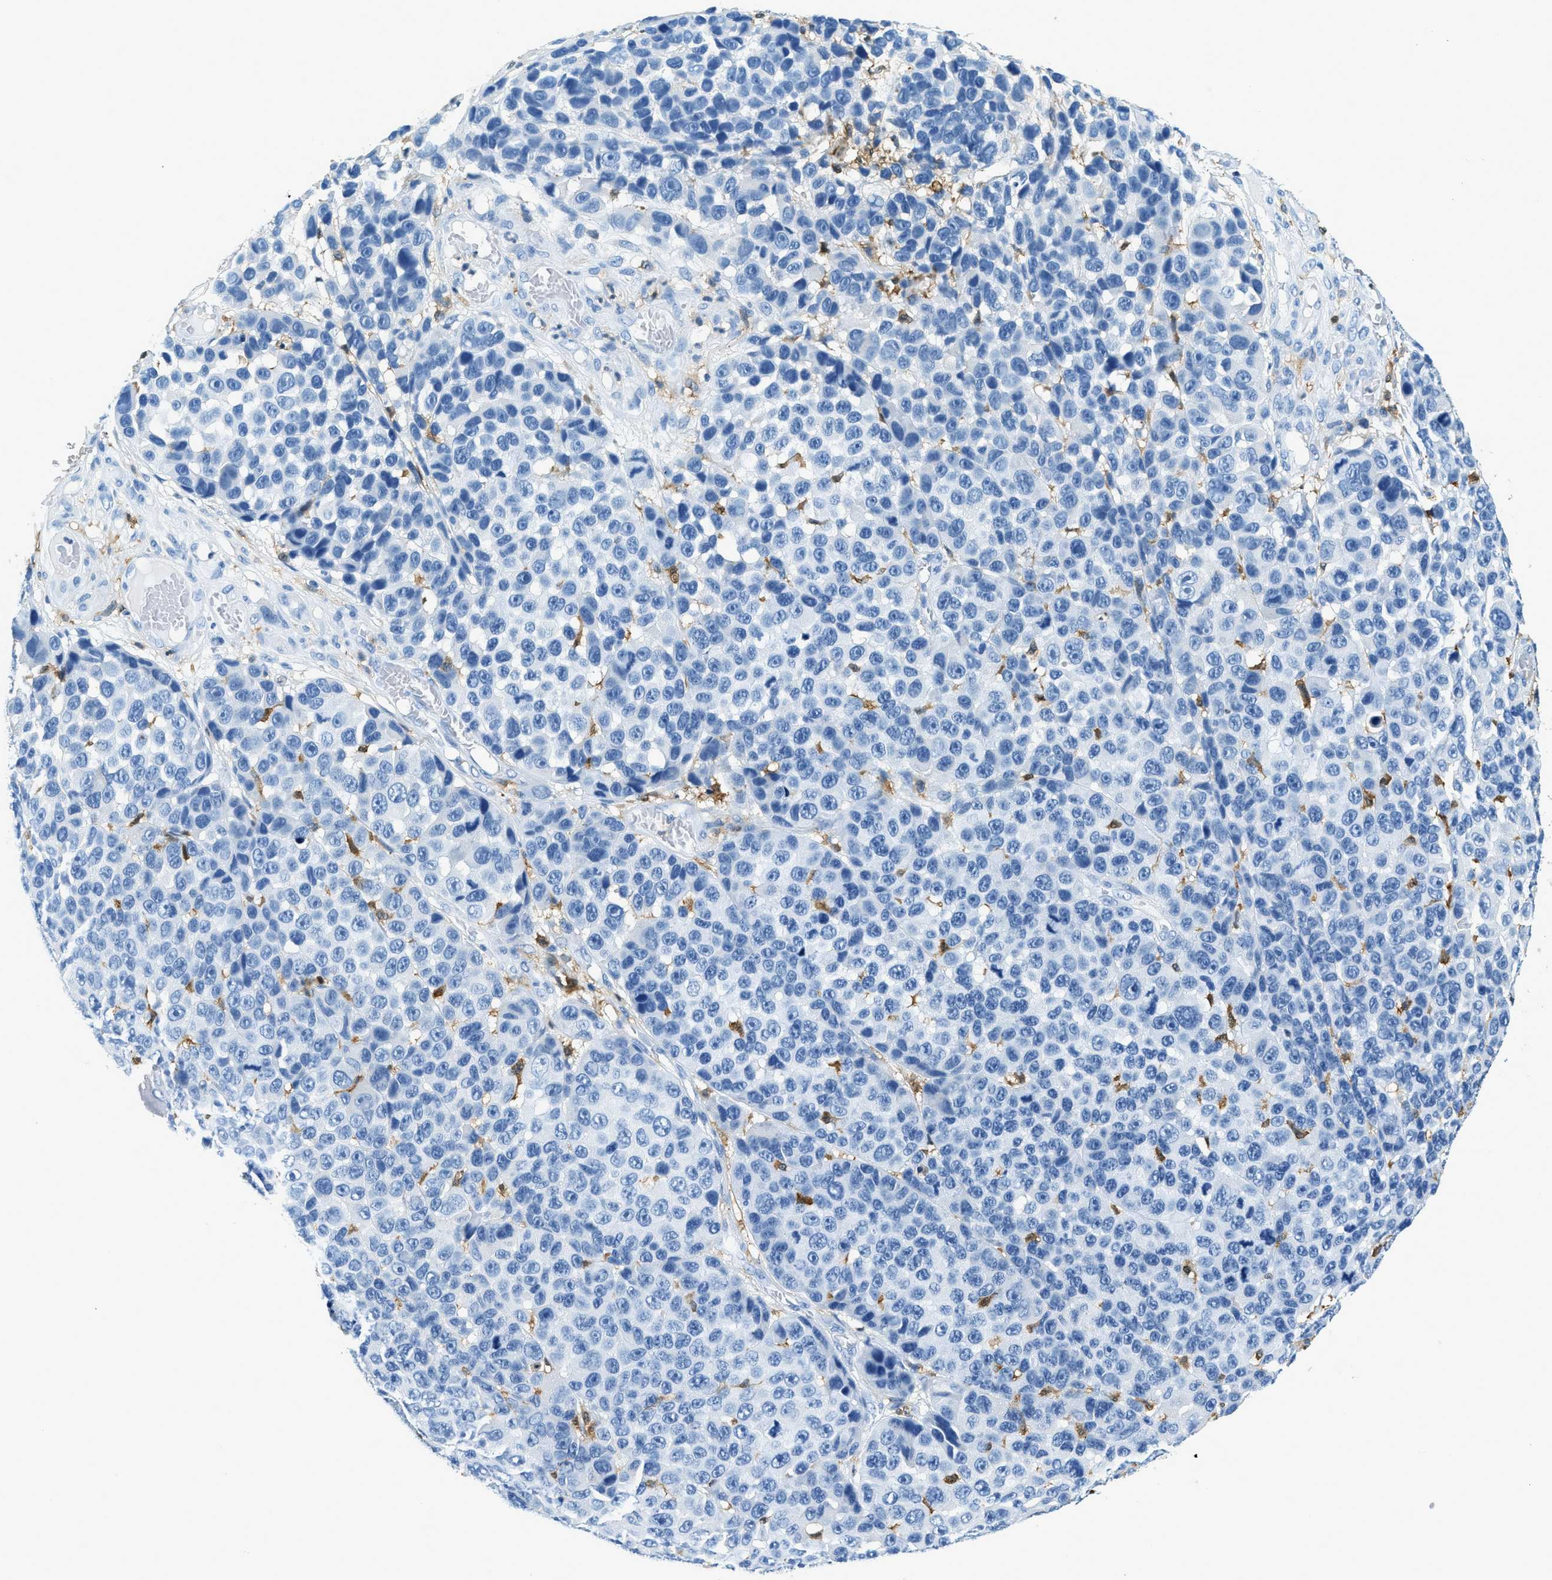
{"staining": {"intensity": "negative", "quantity": "none", "location": "none"}, "tissue": "melanoma", "cell_type": "Tumor cells", "image_type": "cancer", "snomed": [{"axis": "morphology", "description": "Malignant melanoma, NOS"}, {"axis": "topography", "description": "Skin"}], "caption": "High power microscopy image of an immunohistochemistry (IHC) micrograph of malignant melanoma, revealing no significant positivity in tumor cells.", "gene": "CAPG", "patient": {"sex": "male", "age": 53}}